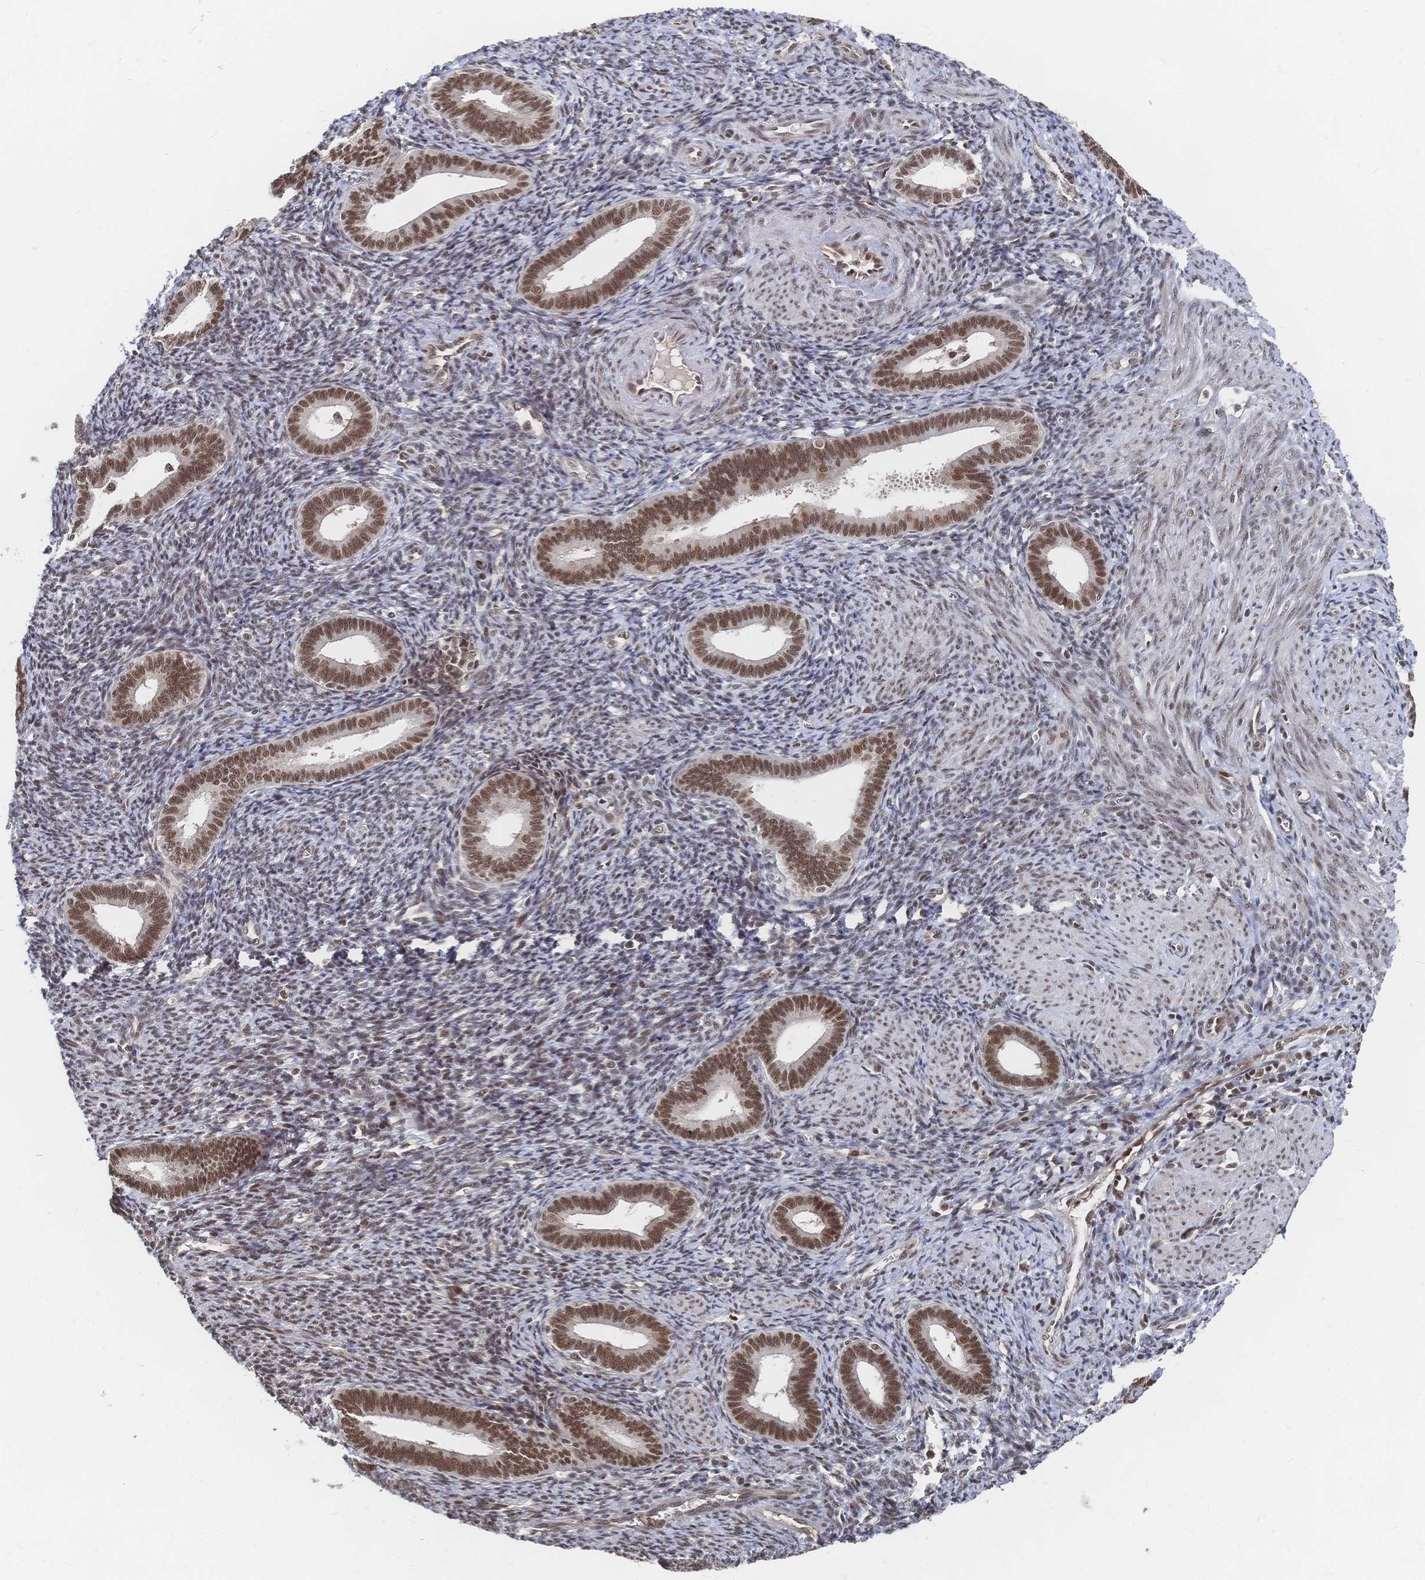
{"staining": {"intensity": "strong", "quantity": "25%-75%", "location": "nuclear"}, "tissue": "endometrium", "cell_type": "Cells in endometrial stroma", "image_type": "normal", "snomed": [{"axis": "morphology", "description": "Normal tissue, NOS"}, {"axis": "topography", "description": "Endometrium"}], "caption": "An immunohistochemistry (IHC) photomicrograph of unremarkable tissue is shown. Protein staining in brown shows strong nuclear positivity in endometrium within cells in endometrial stroma. Using DAB (3,3'-diaminobenzidine) (brown) and hematoxylin (blue) stains, captured at high magnification using brightfield microscopy.", "gene": "NELFA", "patient": {"sex": "female", "age": 41}}